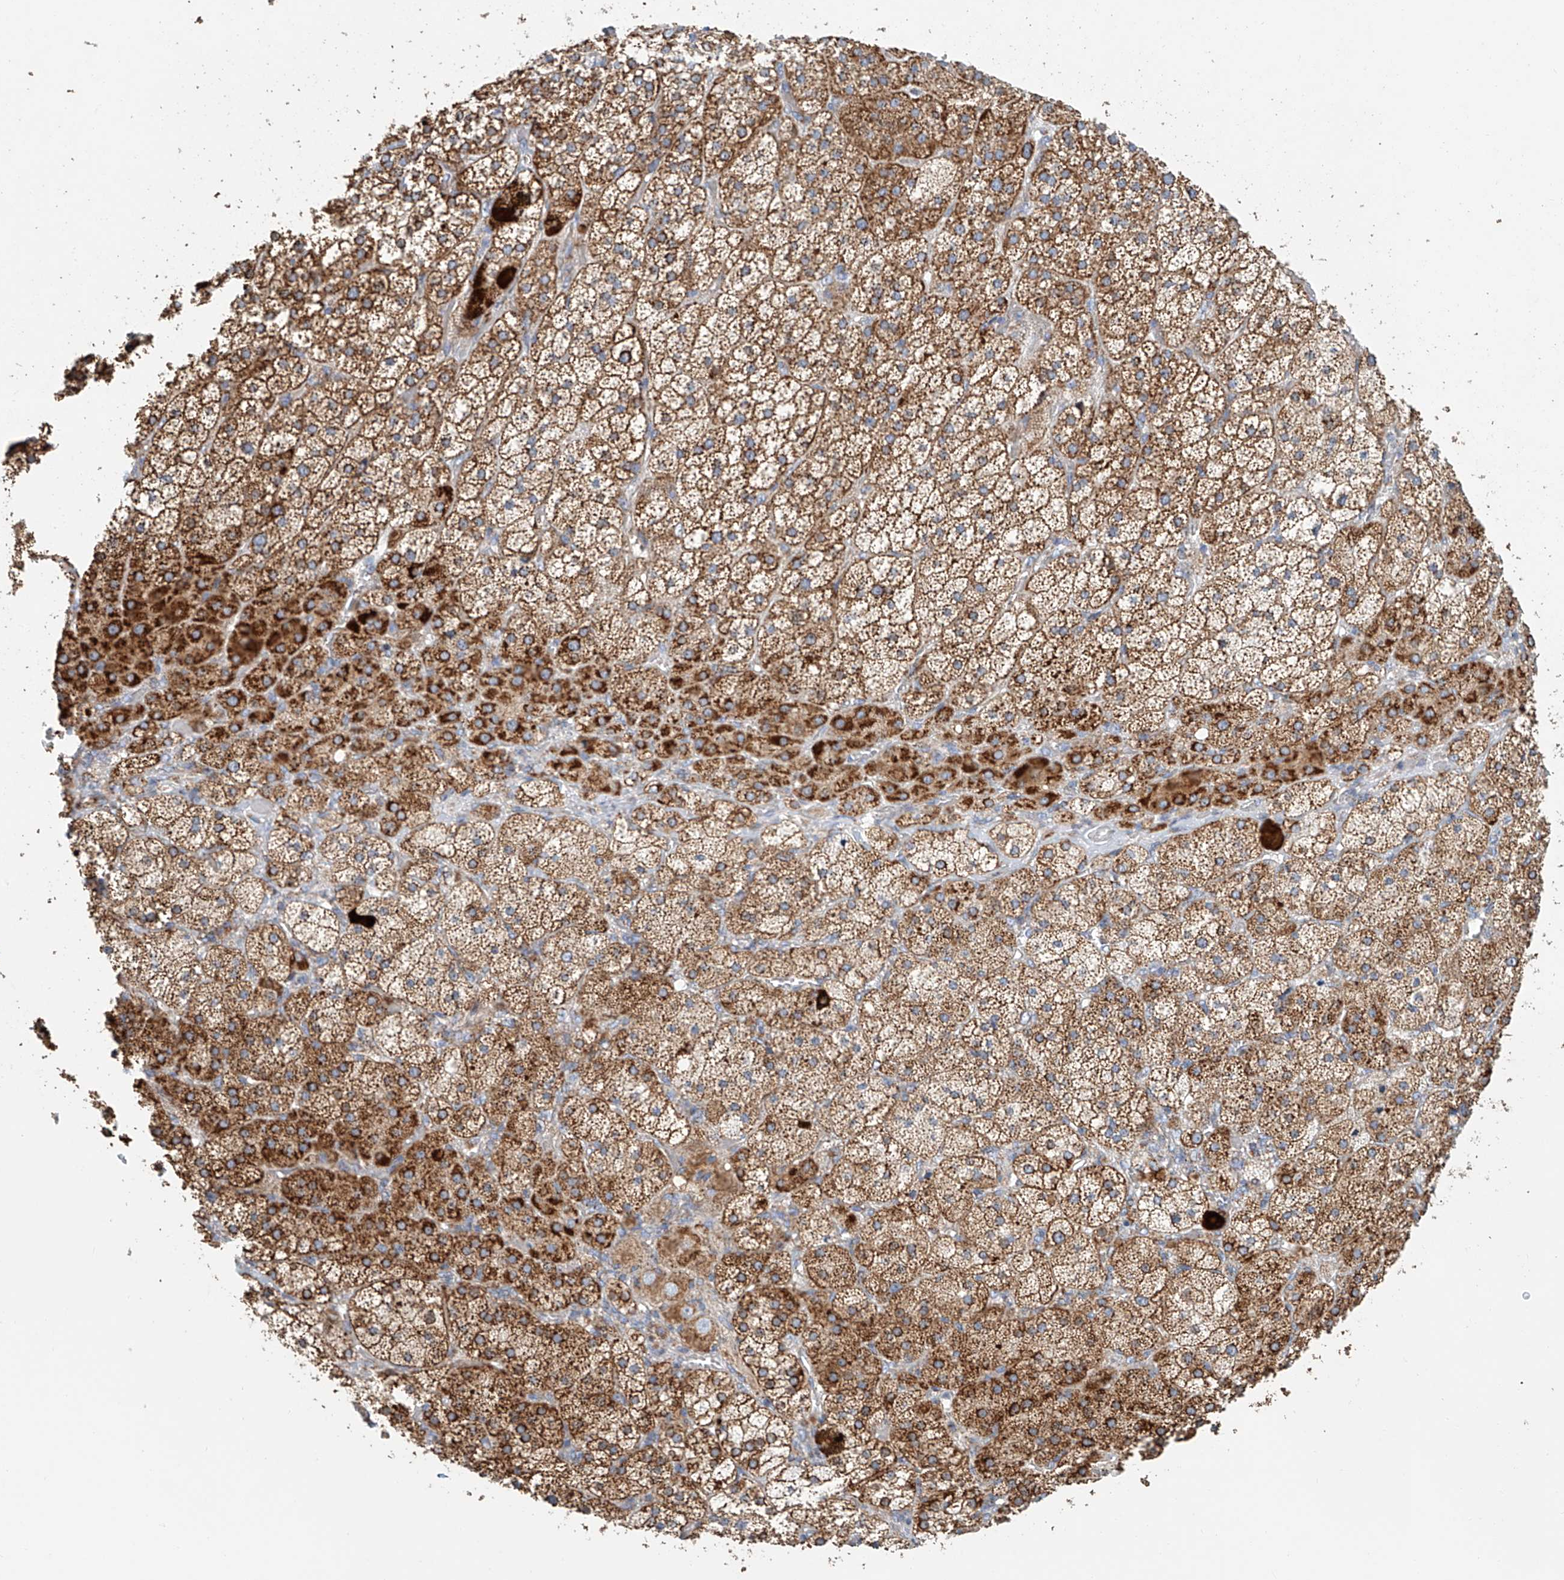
{"staining": {"intensity": "strong", "quantity": ">75%", "location": "cytoplasmic/membranous"}, "tissue": "adrenal gland", "cell_type": "Glandular cells", "image_type": "normal", "snomed": [{"axis": "morphology", "description": "Normal tissue, NOS"}, {"axis": "topography", "description": "Adrenal gland"}], "caption": "Glandular cells exhibit strong cytoplasmic/membranous expression in approximately >75% of cells in normal adrenal gland.", "gene": "MCL1", "patient": {"sex": "male", "age": 57}}